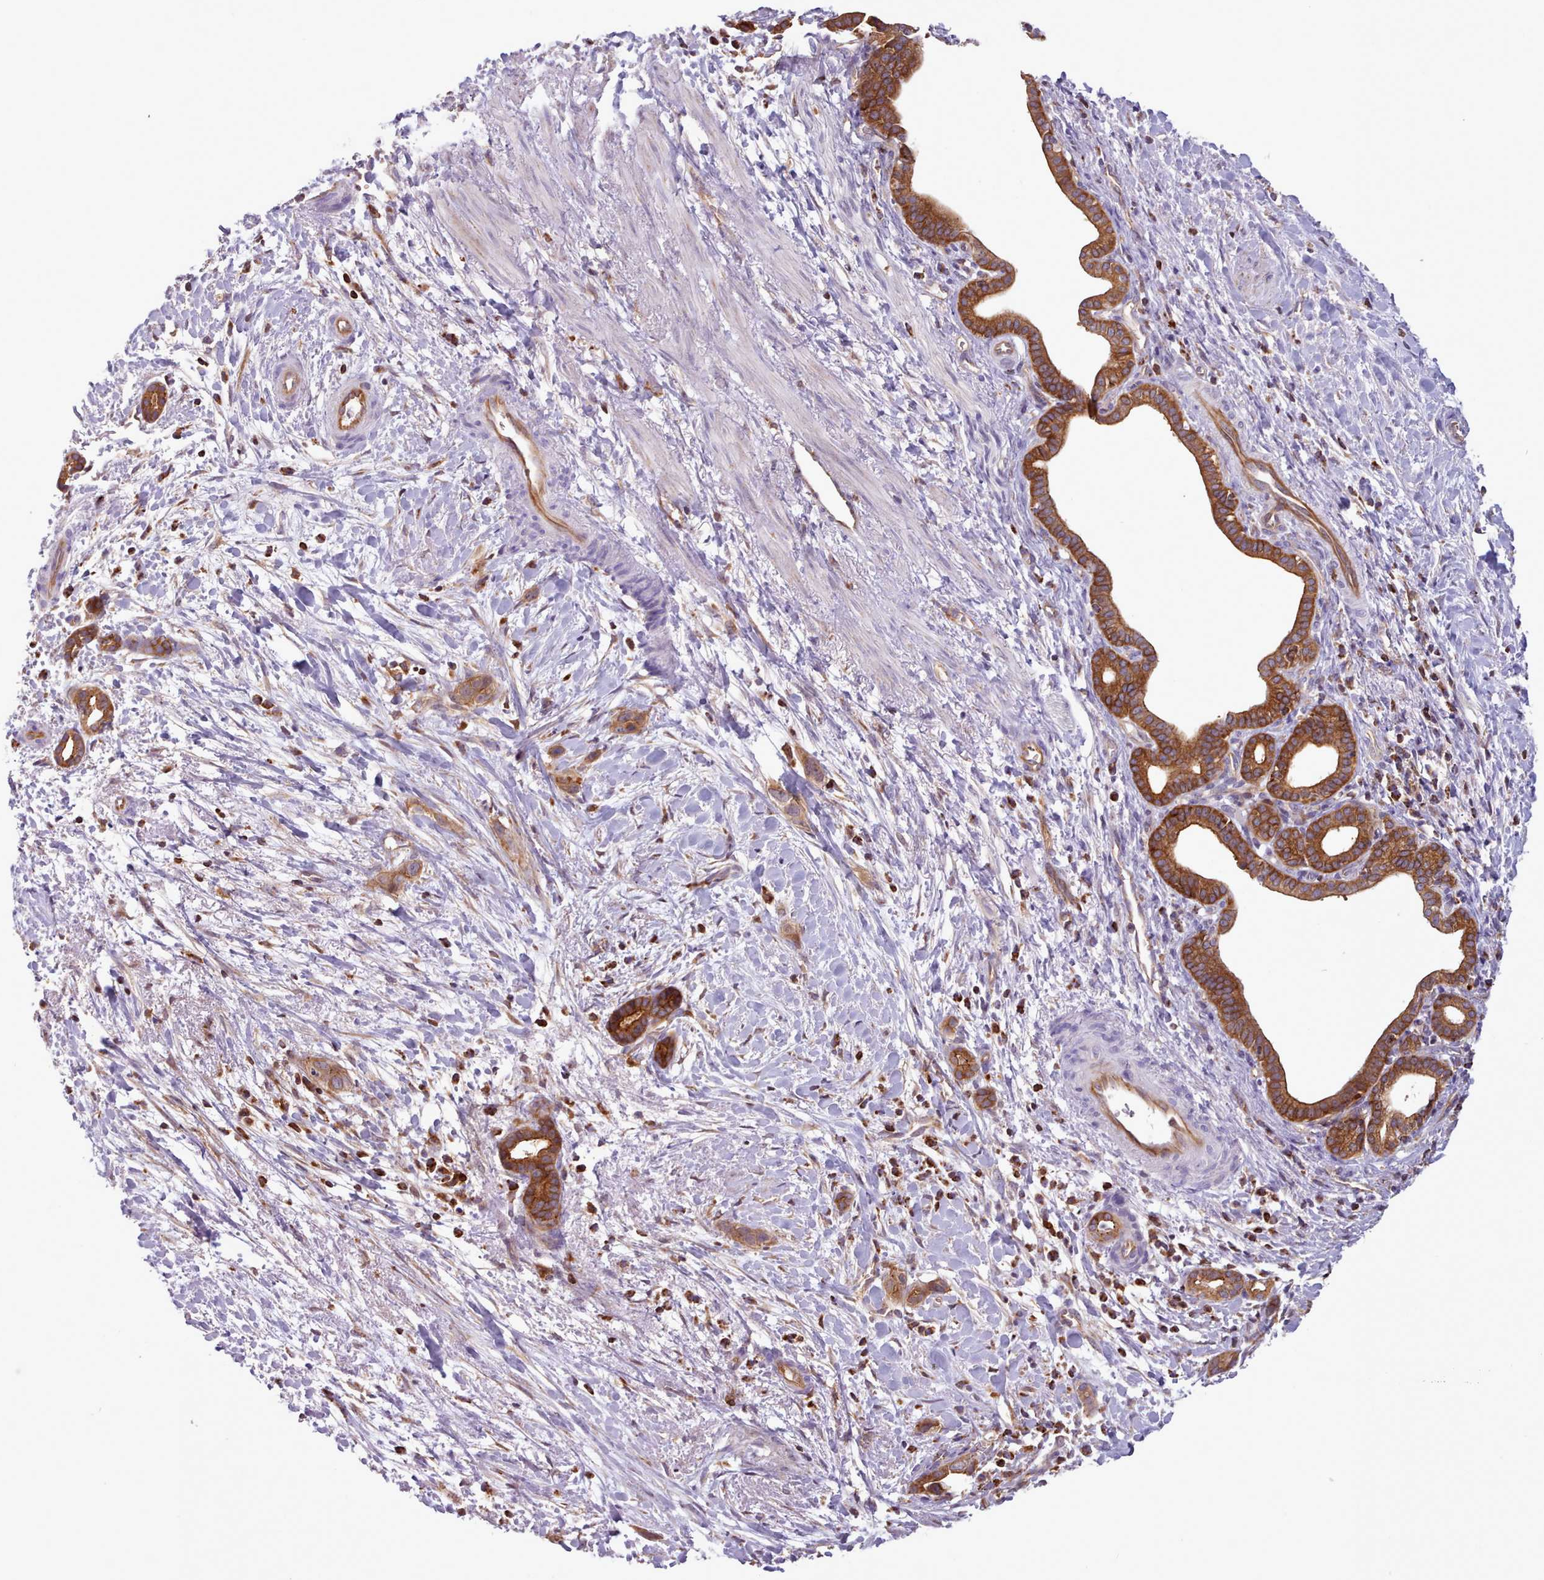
{"staining": {"intensity": "strong", "quantity": ">75%", "location": "cytoplasmic/membranous"}, "tissue": "liver cancer", "cell_type": "Tumor cells", "image_type": "cancer", "snomed": [{"axis": "morphology", "description": "Cholangiocarcinoma"}, {"axis": "topography", "description": "Liver"}], "caption": "Liver cancer stained for a protein demonstrates strong cytoplasmic/membranous positivity in tumor cells.", "gene": "CRYBG1", "patient": {"sex": "female", "age": 79}}